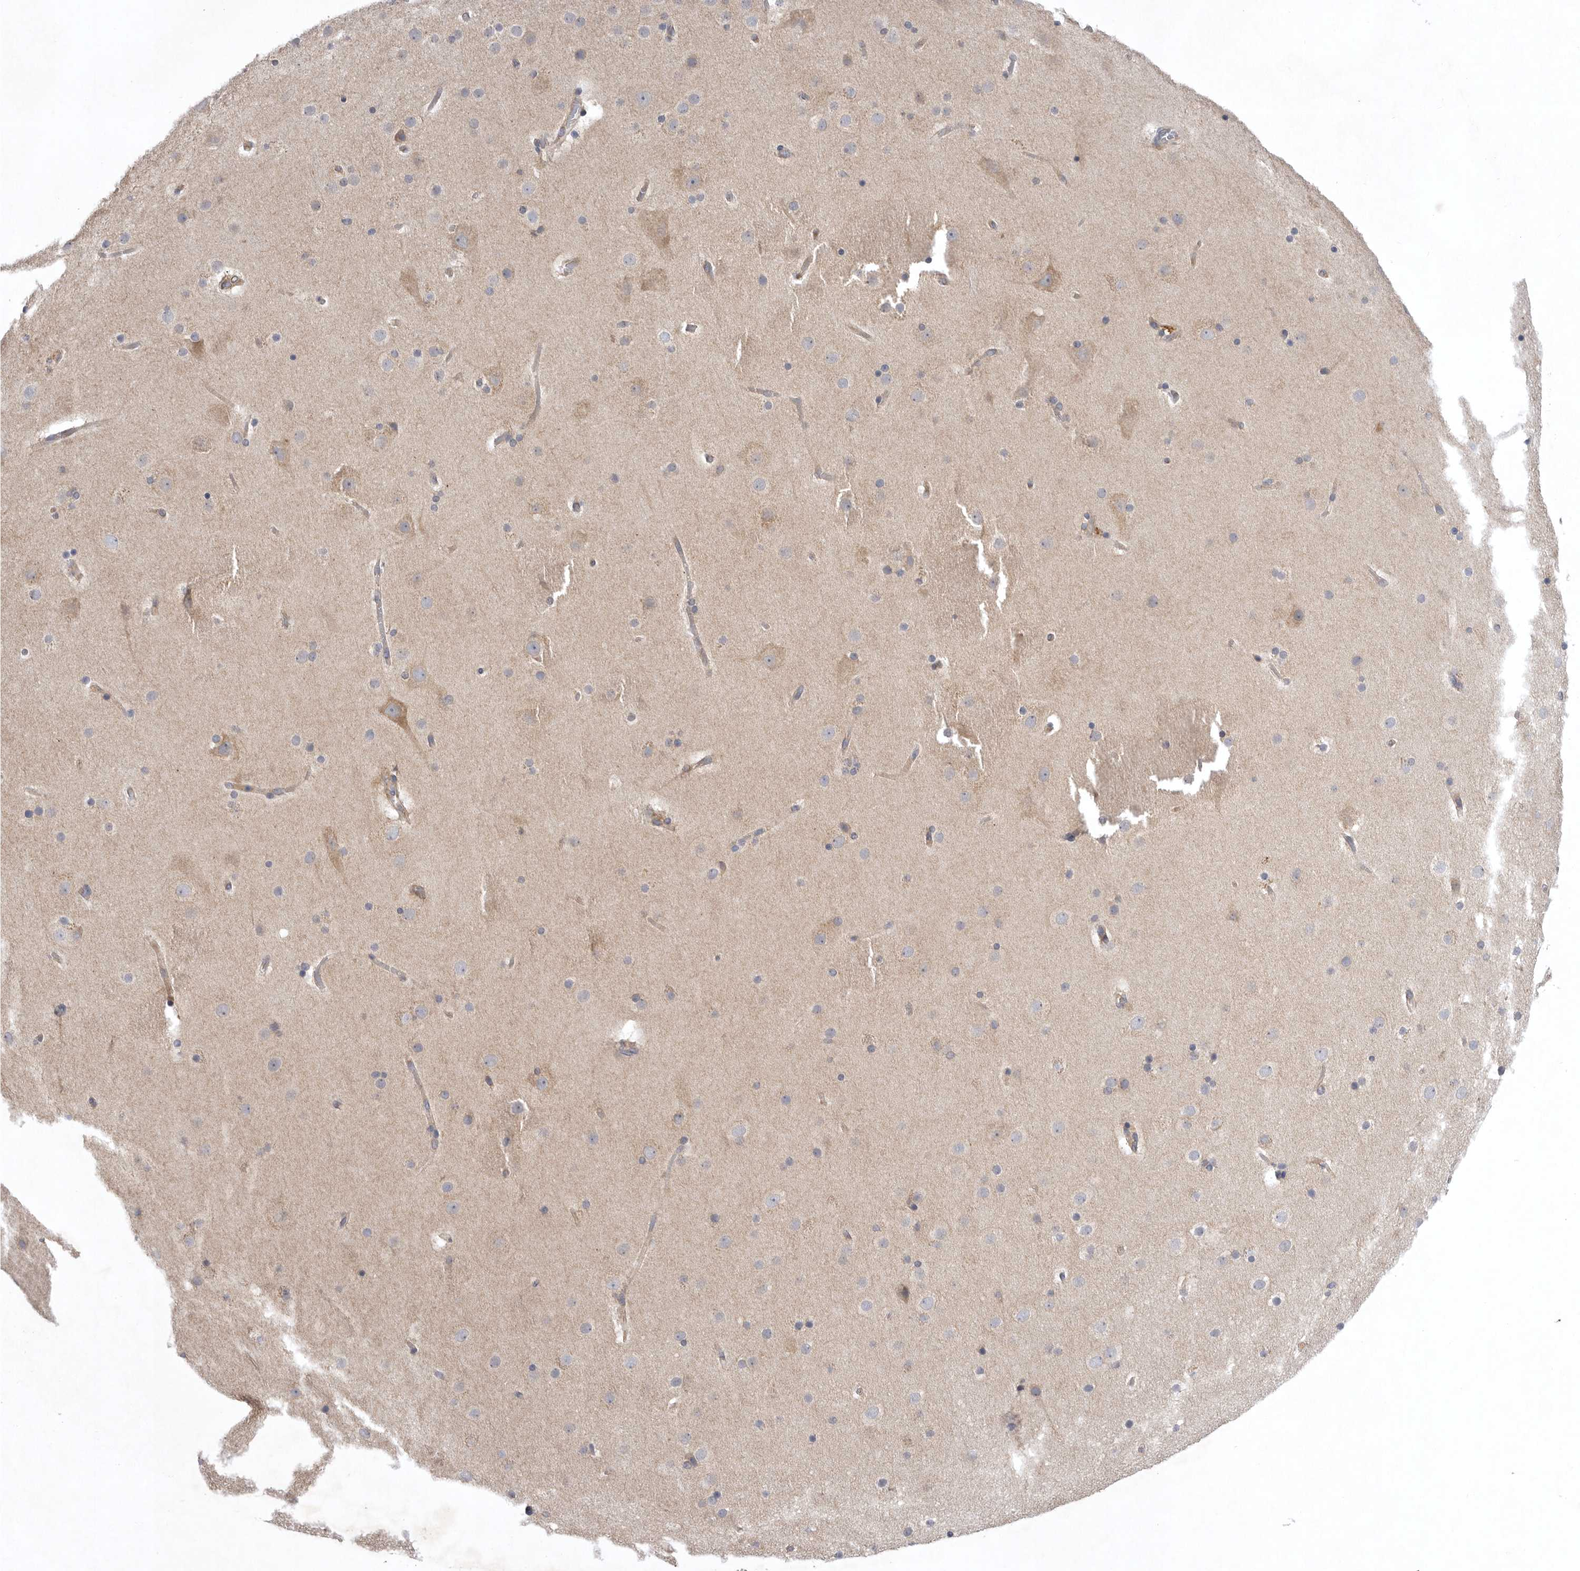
{"staining": {"intensity": "weak", "quantity": "<25%", "location": "cytoplasmic/membranous"}, "tissue": "cerebral cortex", "cell_type": "Endothelial cells", "image_type": "normal", "snomed": [{"axis": "morphology", "description": "Normal tissue, NOS"}, {"axis": "topography", "description": "Cerebral cortex"}], "caption": "Human cerebral cortex stained for a protein using immunohistochemistry exhibits no staining in endothelial cells.", "gene": "C1orf109", "patient": {"sex": "male", "age": 57}}